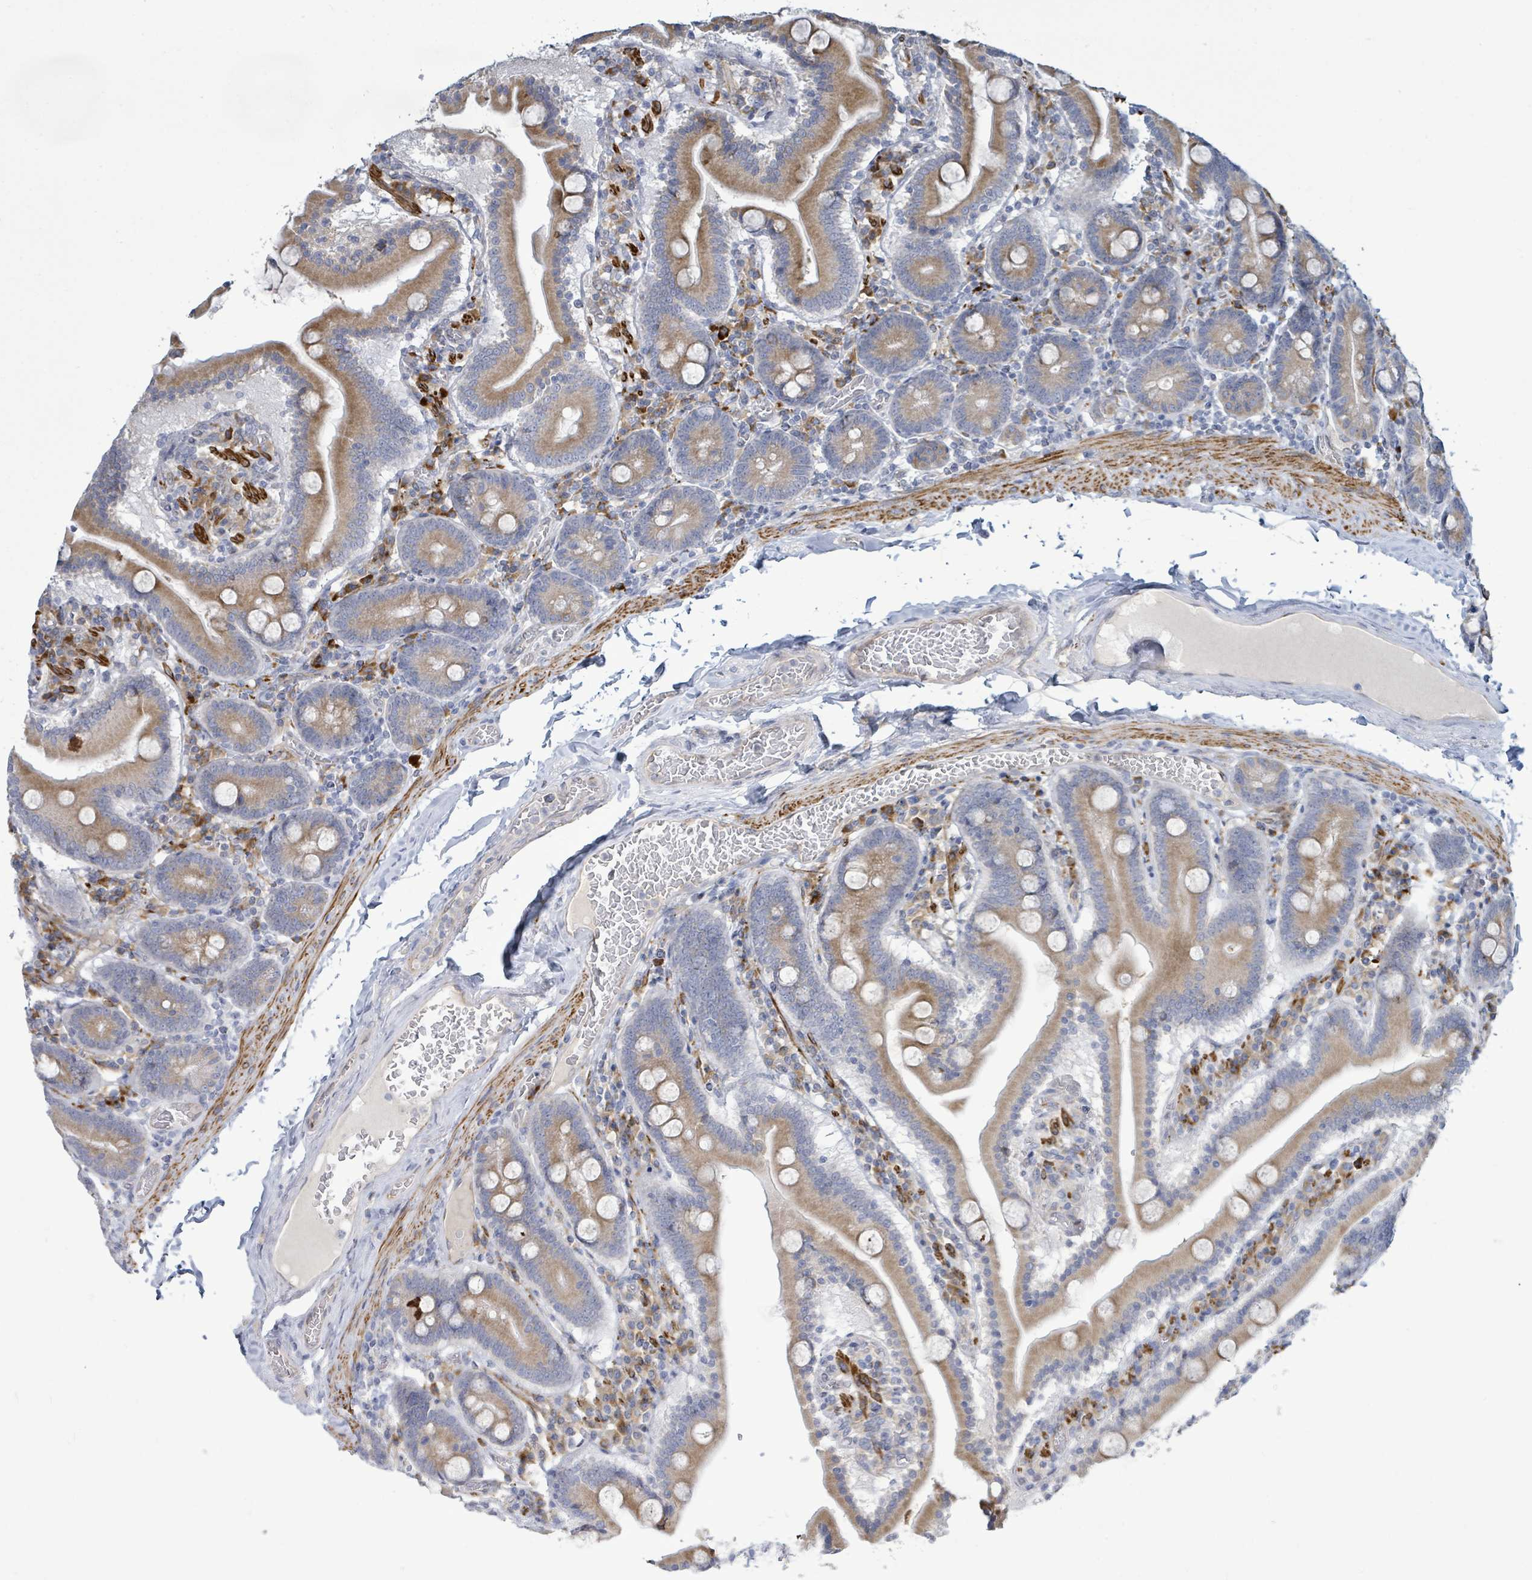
{"staining": {"intensity": "moderate", "quantity": "25%-75%", "location": "cytoplasmic/membranous"}, "tissue": "duodenum", "cell_type": "Glandular cells", "image_type": "normal", "snomed": [{"axis": "morphology", "description": "Normal tissue, NOS"}, {"axis": "topography", "description": "Duodenum"}], "caption": "DAB (3,3'-diaminobenzidine) immunohistochemical staining of unremarkable human duodenum displays moderate cytoplasmic/membranous protein staining in approximately 25%-75% of glandular cells.", "gene": "SIRPB1", "patient": {"sex": "male", "age": 55}}